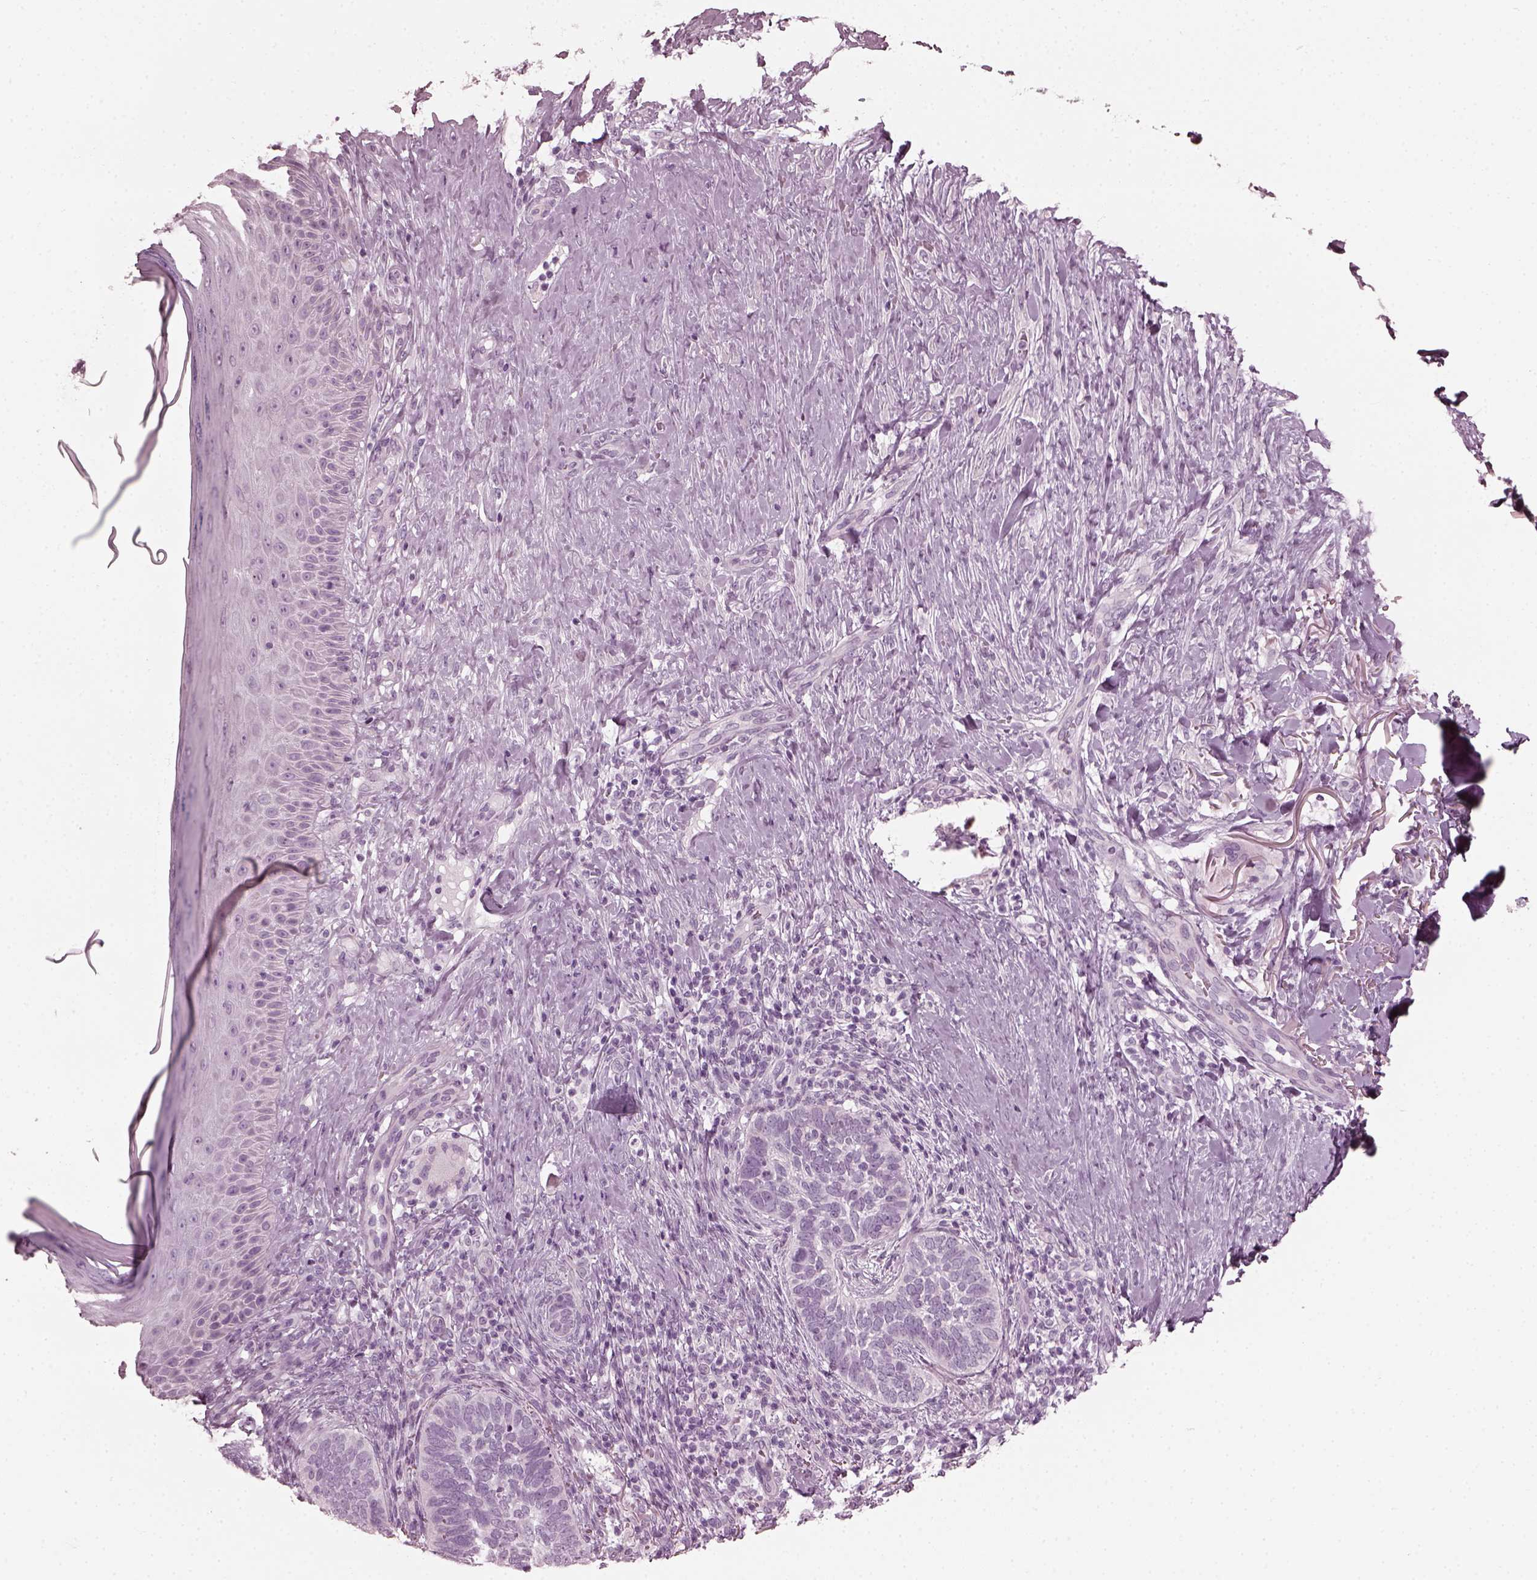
{"staining": {"intensity": "negative", "quantity": "none", "location": "none"}, "tissue": "skin cancer", "cell_type": "Tumor cells", "image_type": "cancer", "snomed": [{"axis": "morphology", "description": "Normal tissue, NOS"}, {"axis": "morphology", "description": "Basal cell carcinoma"}, {"axis": "topography", "description": "Skin"}], "caption": "This is an IHC image of human basal cell carcinoma (skin). There is no expression in tumor cells.", "gene": "SAXO2", "patient": {"sex": "male", "age": 46}}